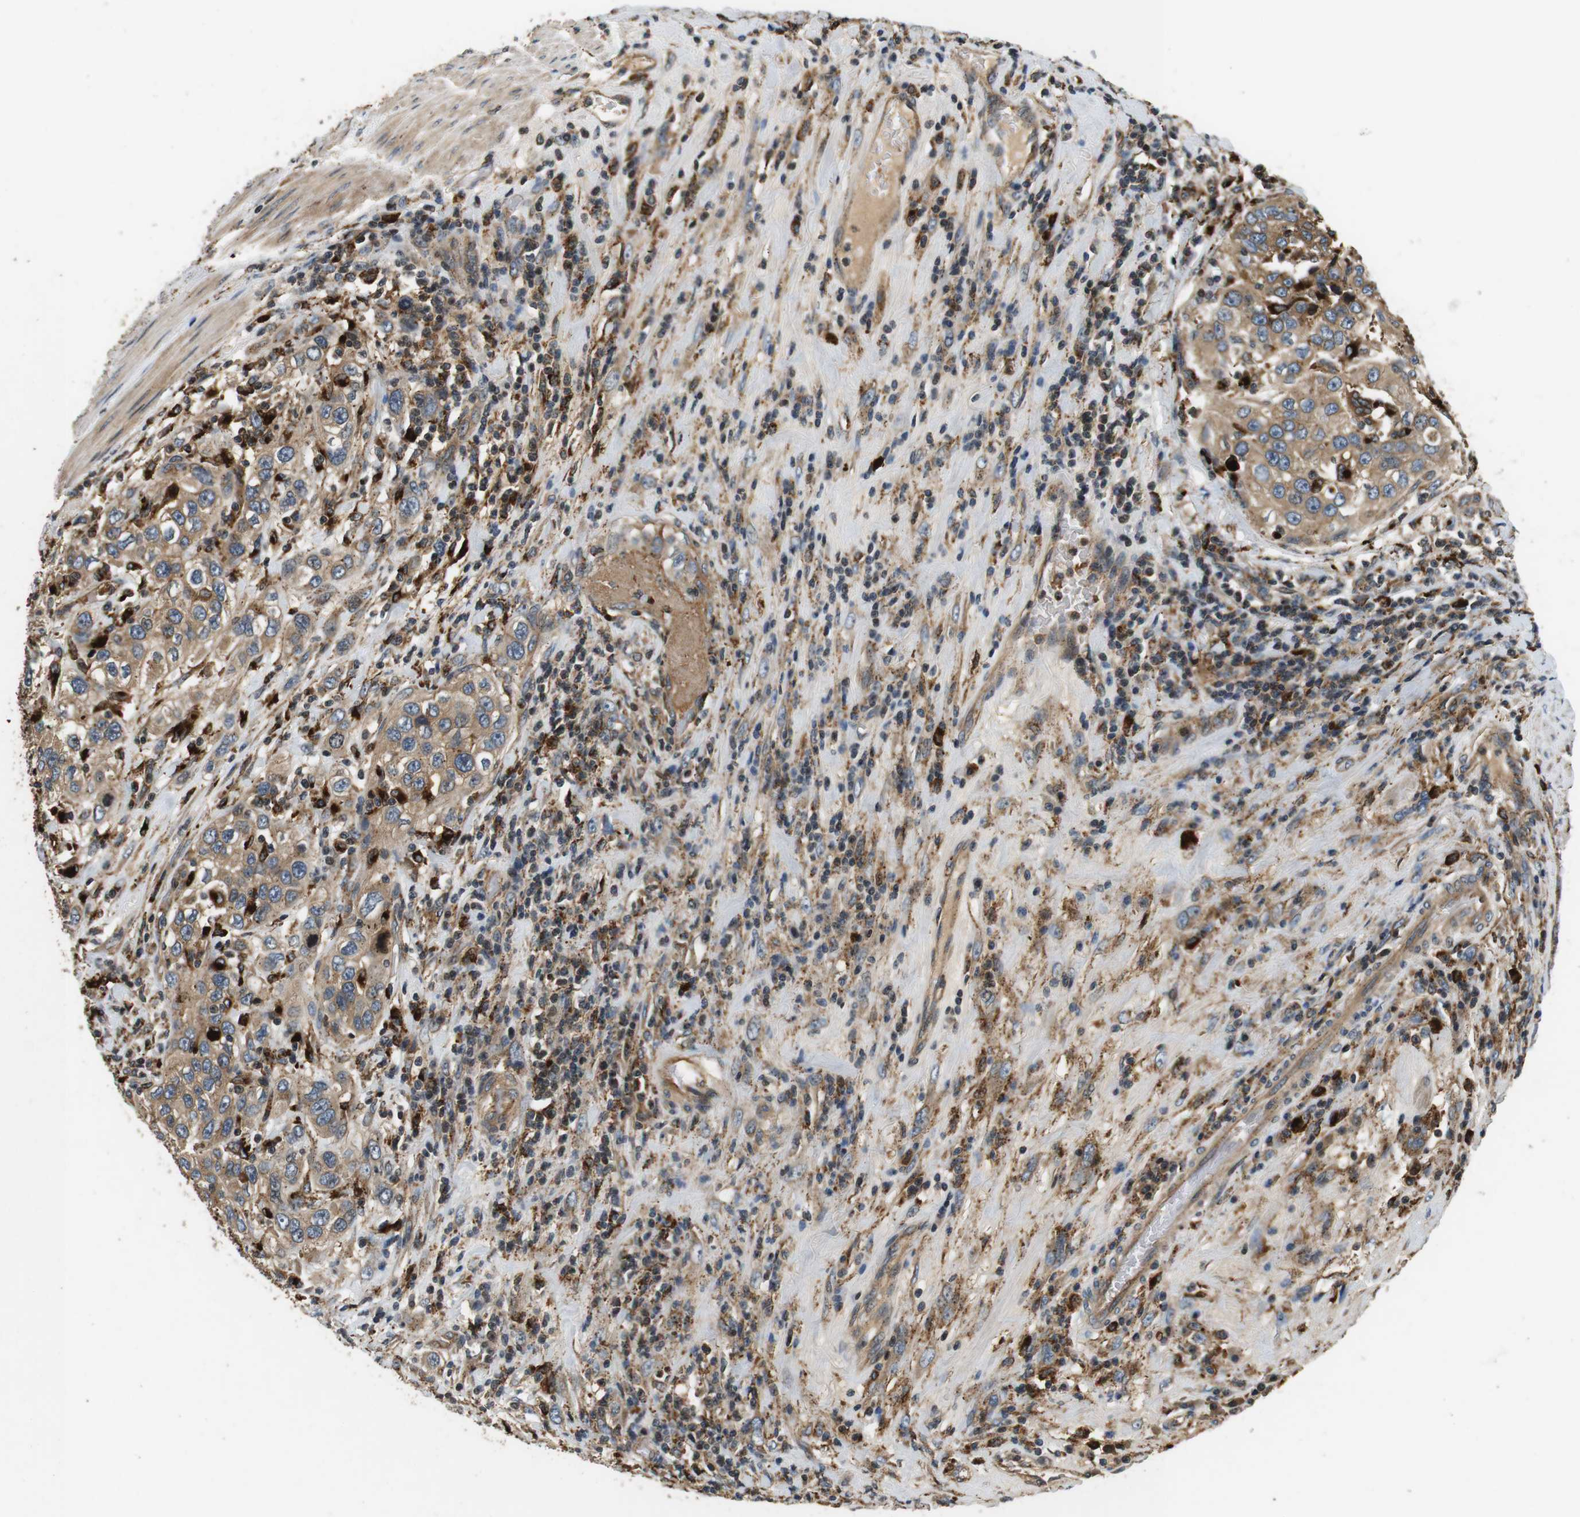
{"staining": {"intensity": "weak", "quantity": ">75%", "location": "cytoplasmic/membranous"}, "tissue": "urothelial cancer", "cell_type": "Tumor cells", "image_type": "cancer", "snomed": [{"axis": "morphology", "description": "Urothelial carcinoma, High grade"}, {"axis": "topography", "description": "Urinary bladder"}], "caption": "Protein positivity by immunohistochemistry exhibits weak cytoplasmic/membranous staining in approximately >75% of tumor cells in high-grade urothelial carcinoma.", "gene": "TXNRD1", "patient": {"sex": "female", "age": 80}}